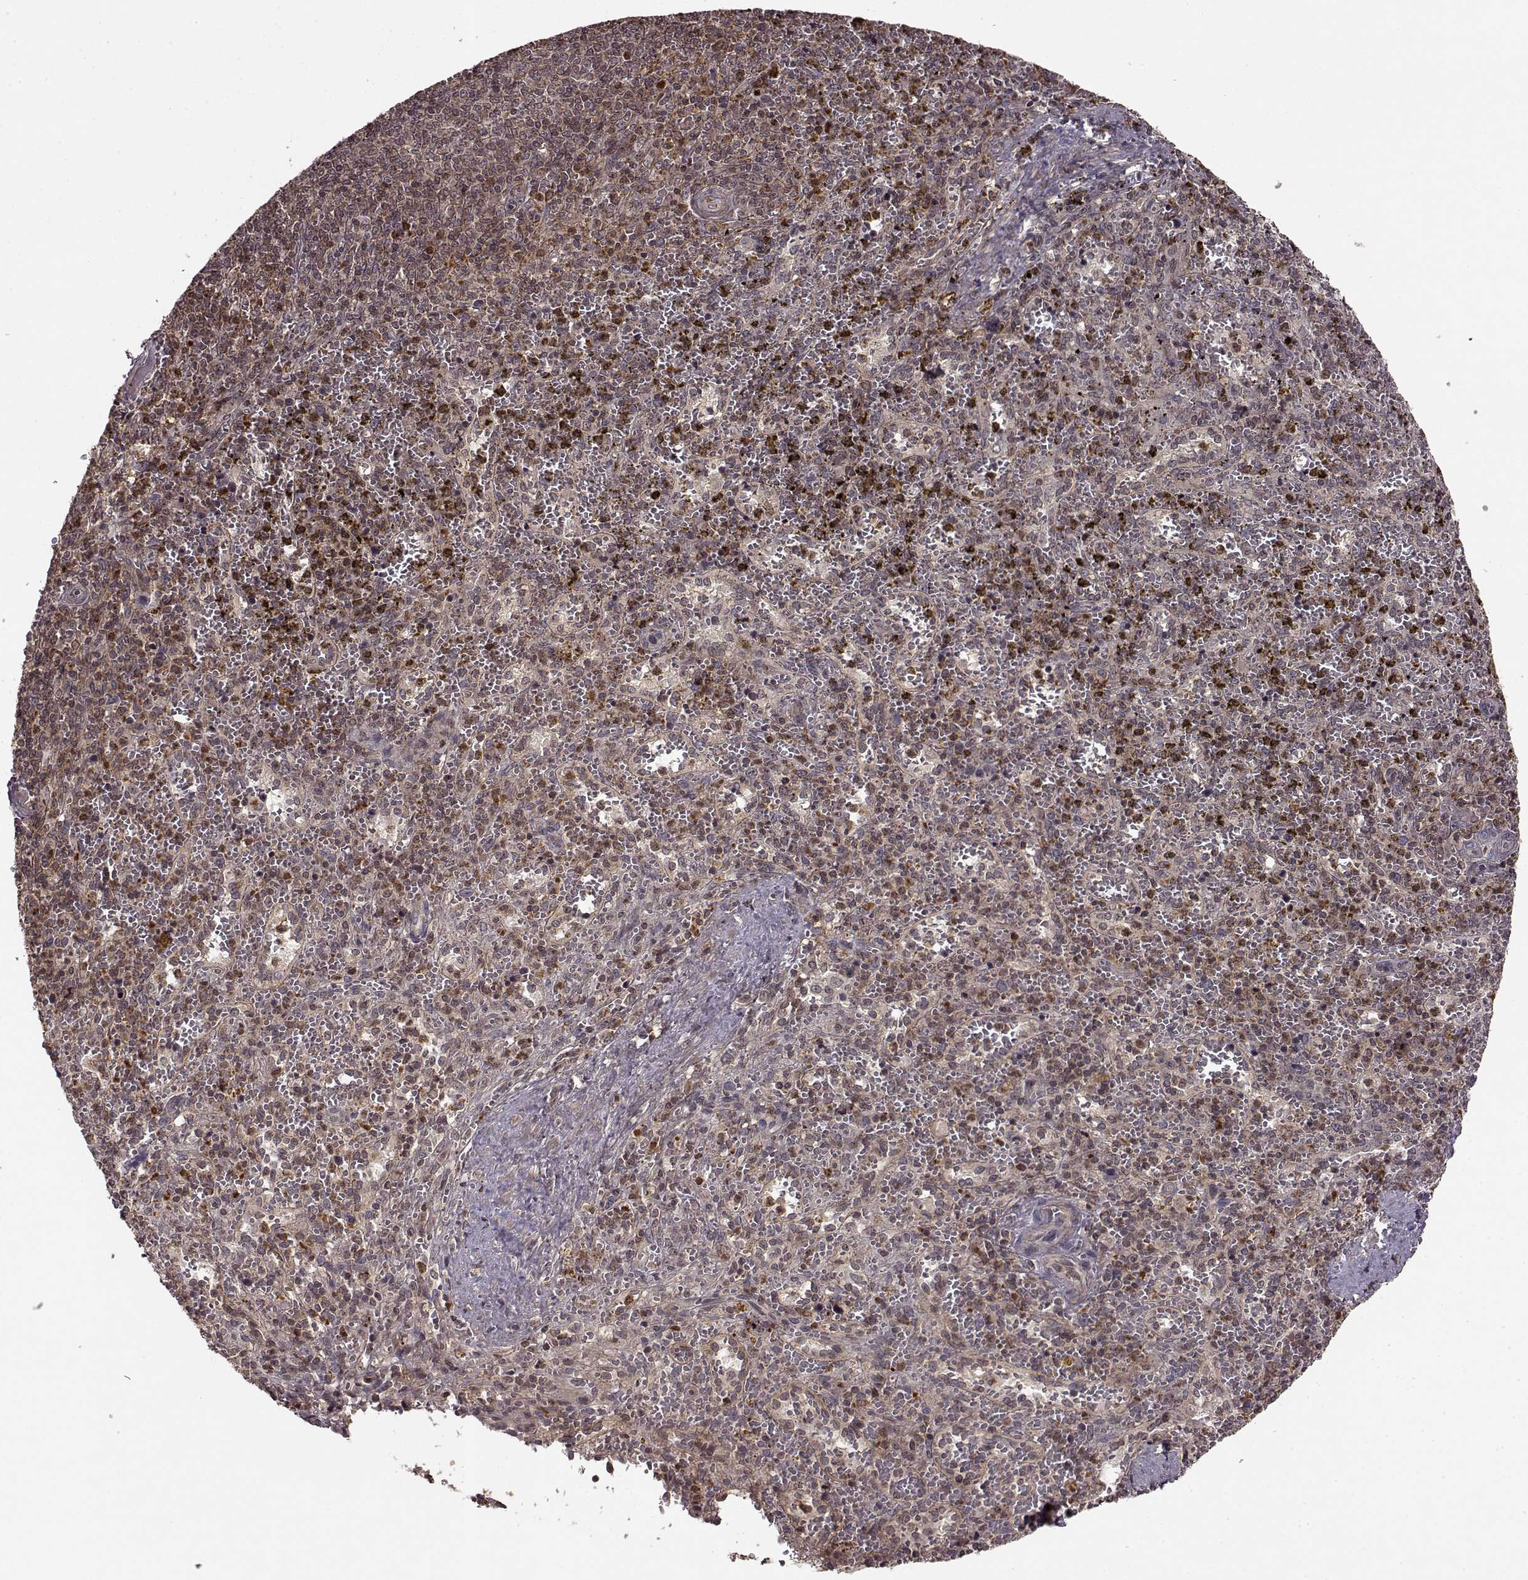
{"staining": {"intensity": "weak", "quantity": "25%-75%", "location": "cytoplasmic/membranous"}, "tissue": "spleen", "cell_type": "Cells in red pulp", "image_type": "normal", "snomed": [{"axis": "morphology", "description": "Normal tissue, NOS"}, {"axis": "topography", "description": "Spleen"}], "caption": "A histopathology image of human spleen stained for a protein demonstrates weak cytoplasmic/membranous brown staining in cells in red pulp.", "gene": "TRMU", "patient": {"sex": "female", "age": 50}}